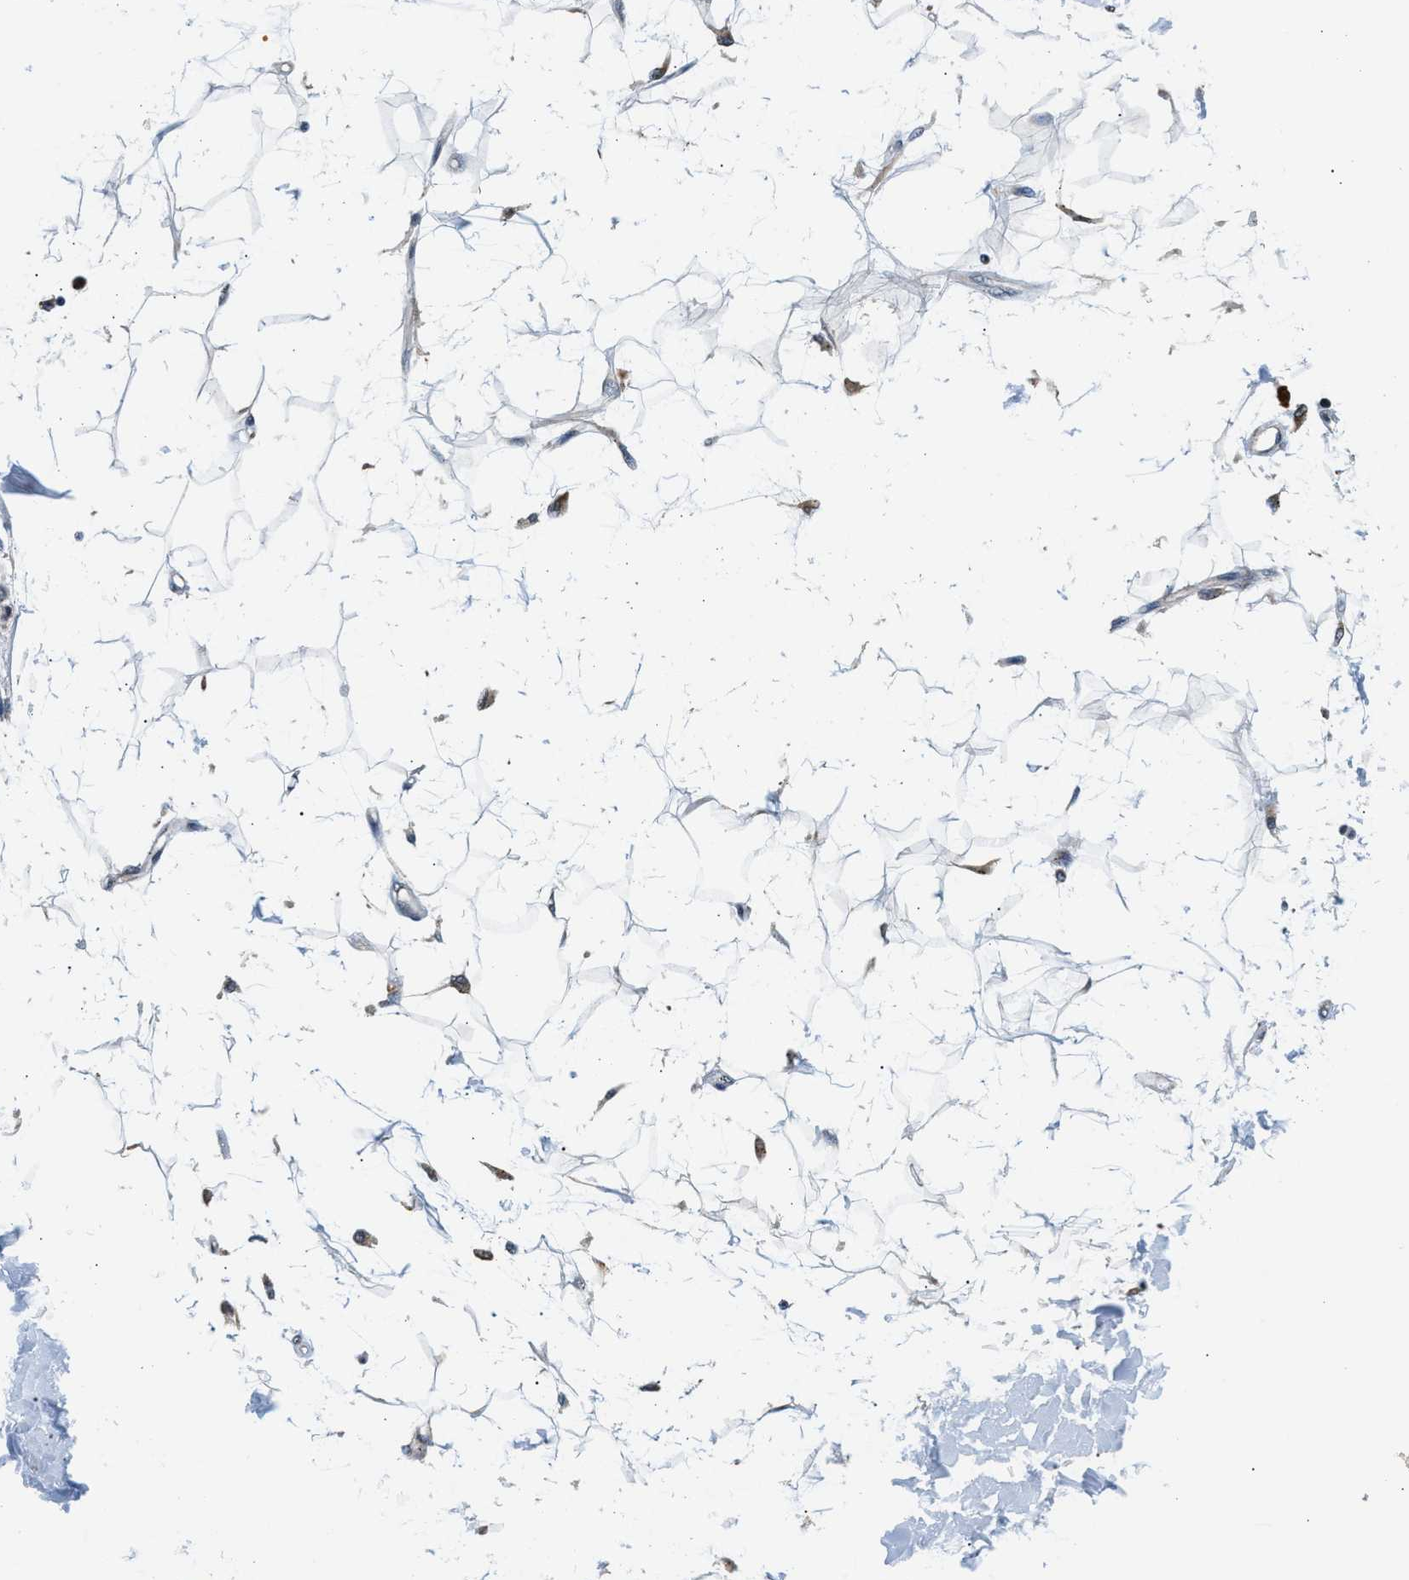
{"staining": {"intensity": "negative", "quantity": "none", "location": "none"}, "tissue": "adipose tissue", "cell_type": "Adipocytes", "image_type": "normal", "snomed": [{"axis": "morphology", "description": "Squamous cell carcinoma, NOS"}, {"axis": "topography", "description": "Skin"}], "caption": "Immunohistochemical staining of normal adipose tissue displays no significant positivity in adipocytes. Nuclei are stained in blue.", "gene": "KCNMB2", "patient": {"sex": "male", "age": 83}}